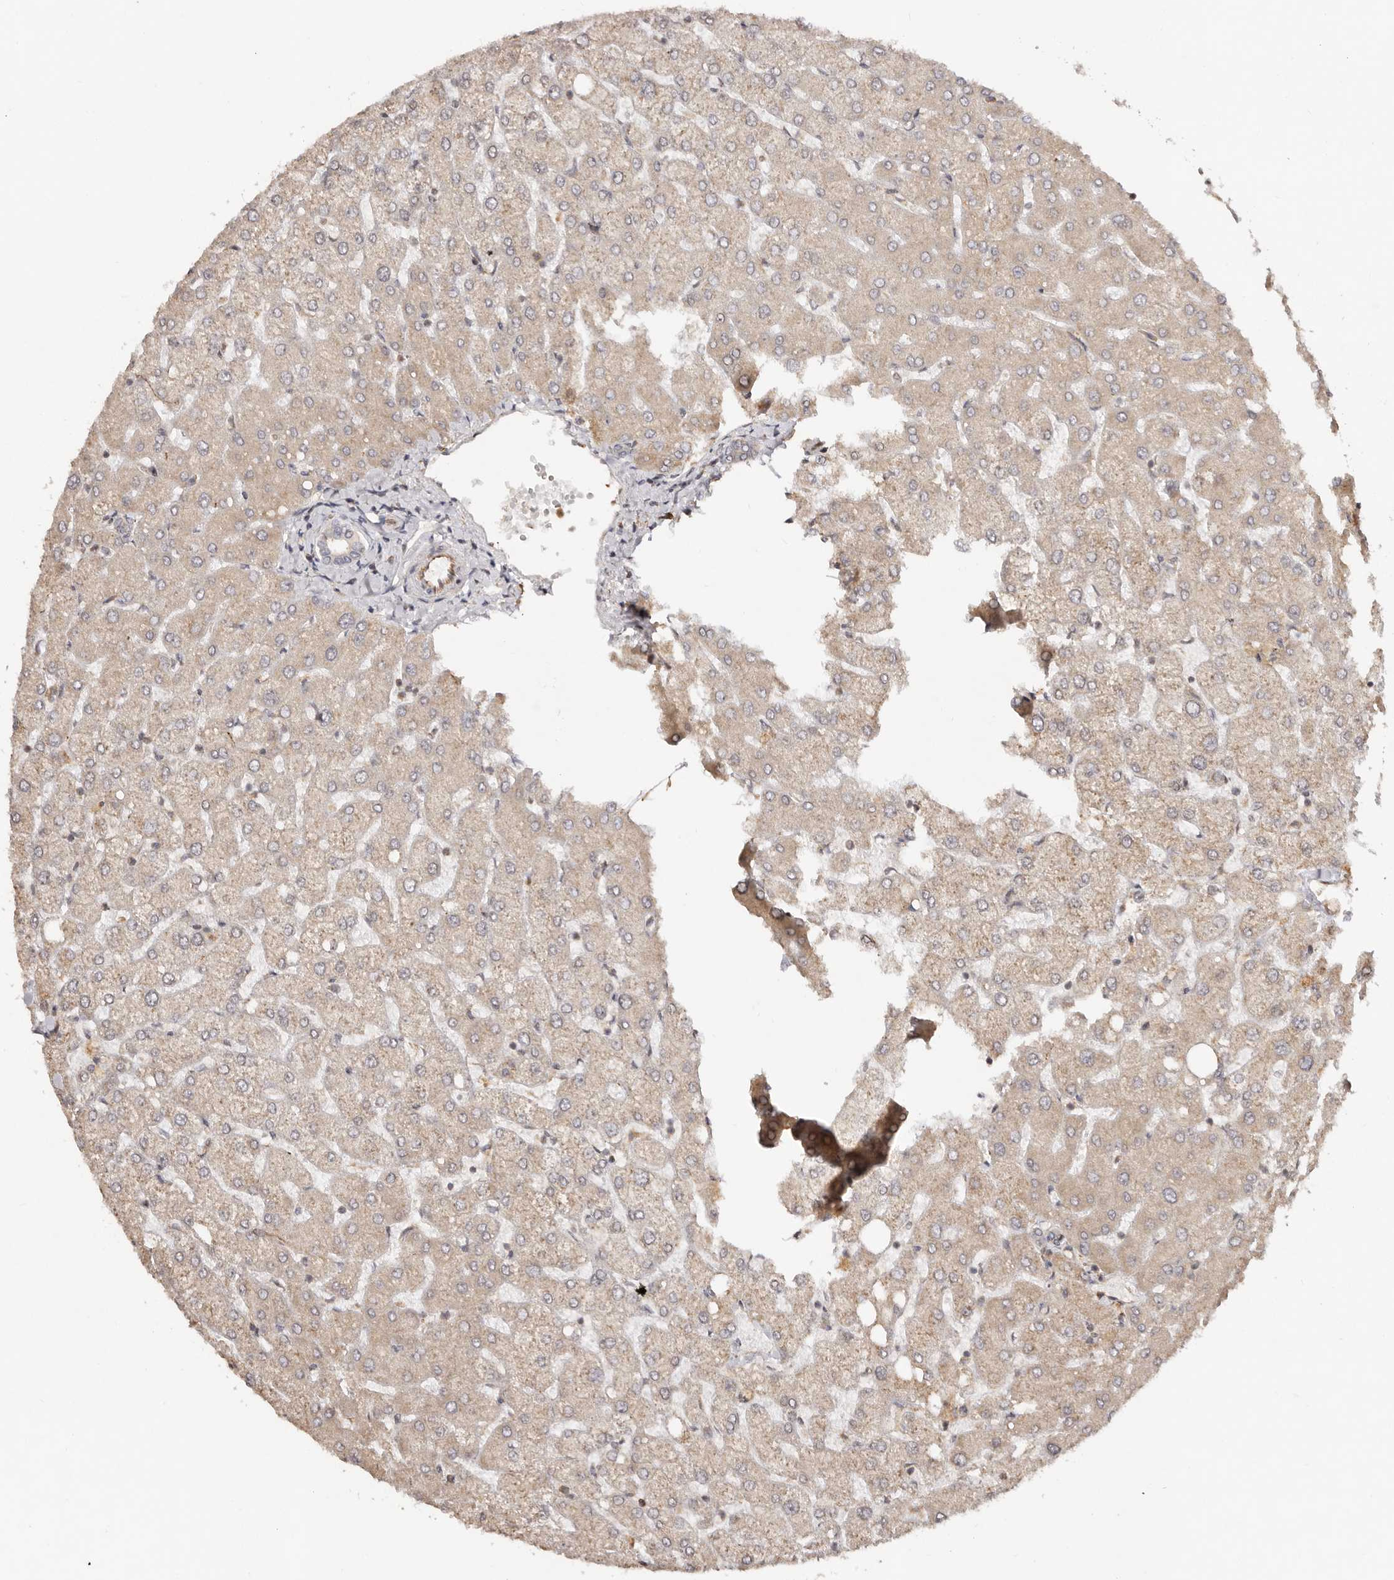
{"staining": {"intensity": "negative", "quantity": "none", "location": "none"}, "tissue": "liver", "cell_type": "Cholangiocytes", "image_type": "normal", "snomed": [{"axis": "morphology", "description": "Normal tissue, NOS"}, {"axis": "topography", "description": "Liver"}], "caption": "The micrograph displays no significant staining in cholangiocytes of liver. (Stains: DAB (3,3'-diaminobenzidine) immunohistochemistry (IHC) with hematoxylin counter stain, Microscopy: brightfield microscopy at high magnification).", "gene": "RPS6", "patient": {"sex": "female", "age": 54}}